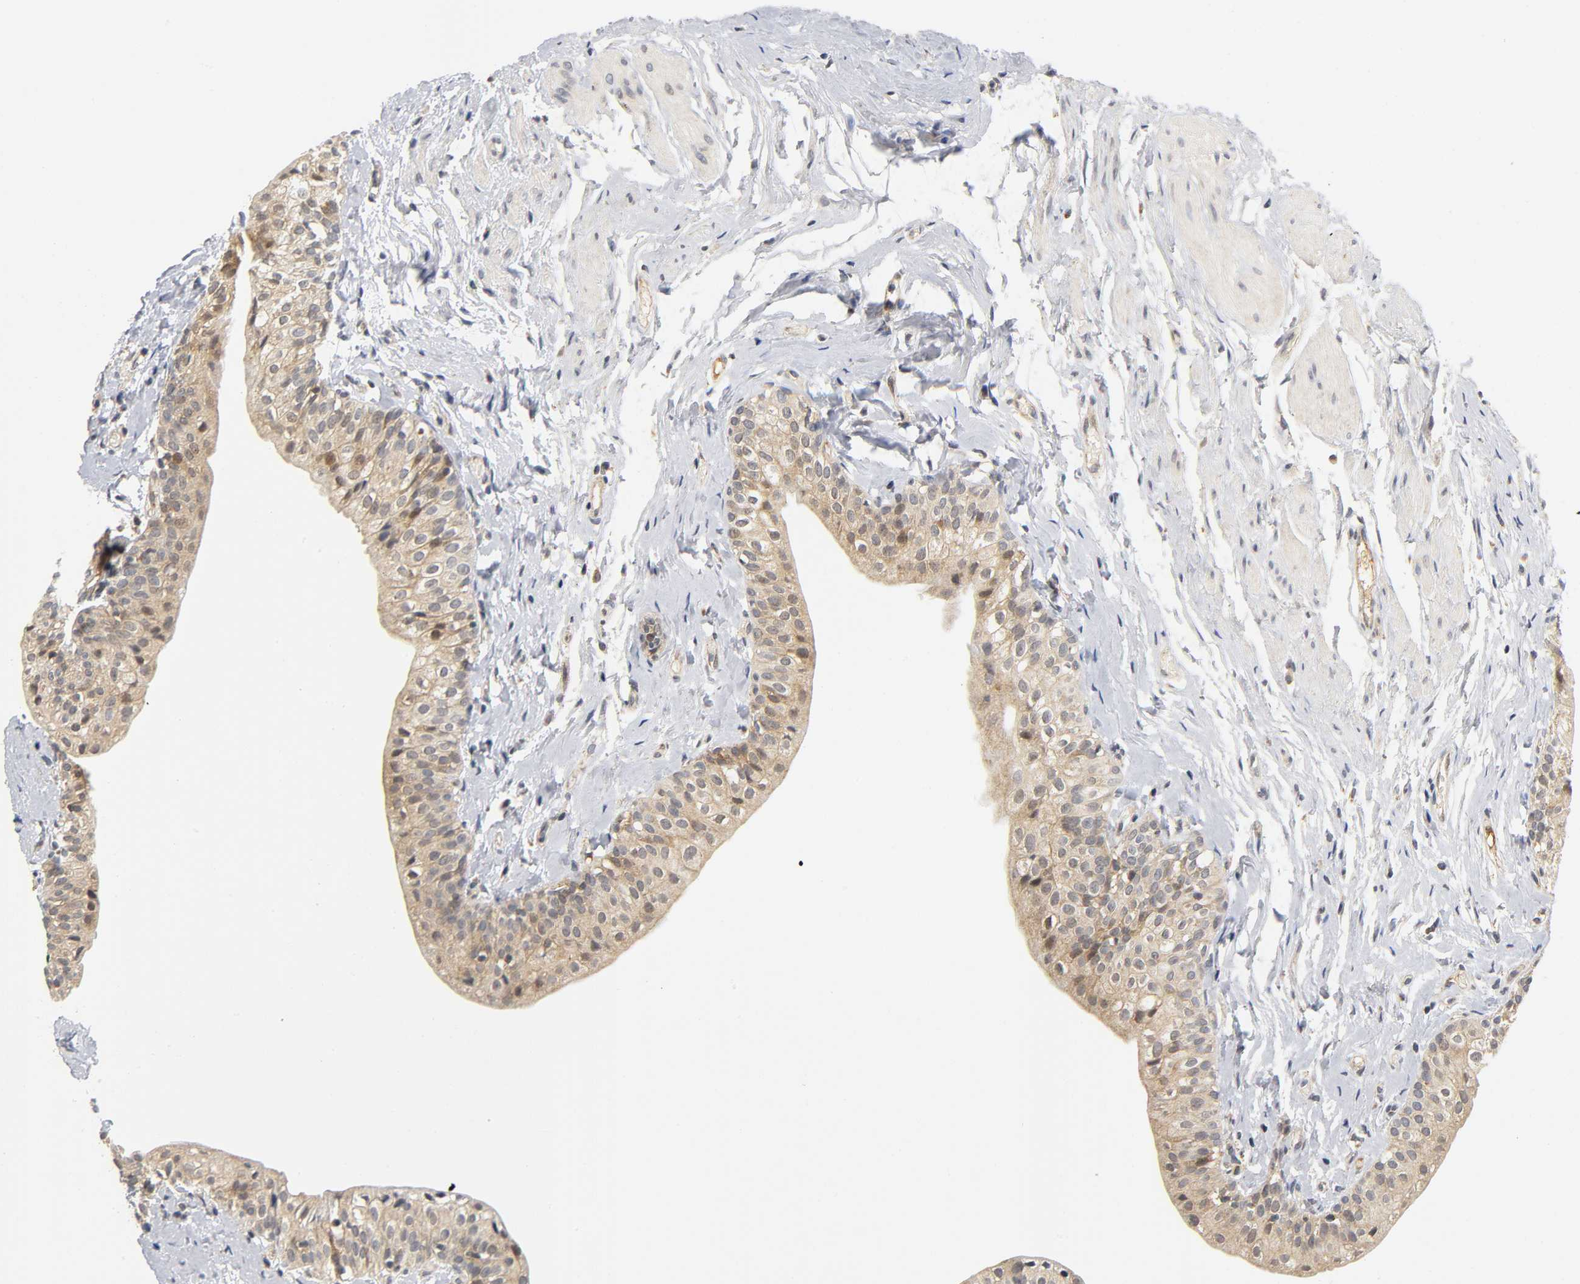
{"staining": {"intensity": "weak", "quantity": ">75%", "location": "cytoplasmic/membranous"}, "tissue": "urinary bladder", "cell_type": "Urothelial cells", "image_type": "normal", "snomed": [{"axis": "morphology", "description": "Normal tissue, NOS"}, {"axis": "topography", "description": "Urinary bladder"}], "caption": "This photomicrograph shows IHC staining of unremarkable urinary bladder, with low weak cytoplasmic/membranous expression in approximately >75% of urothelial cells.", "gene": "NRP1", "patient": {"sex": "male", "age": 59}}